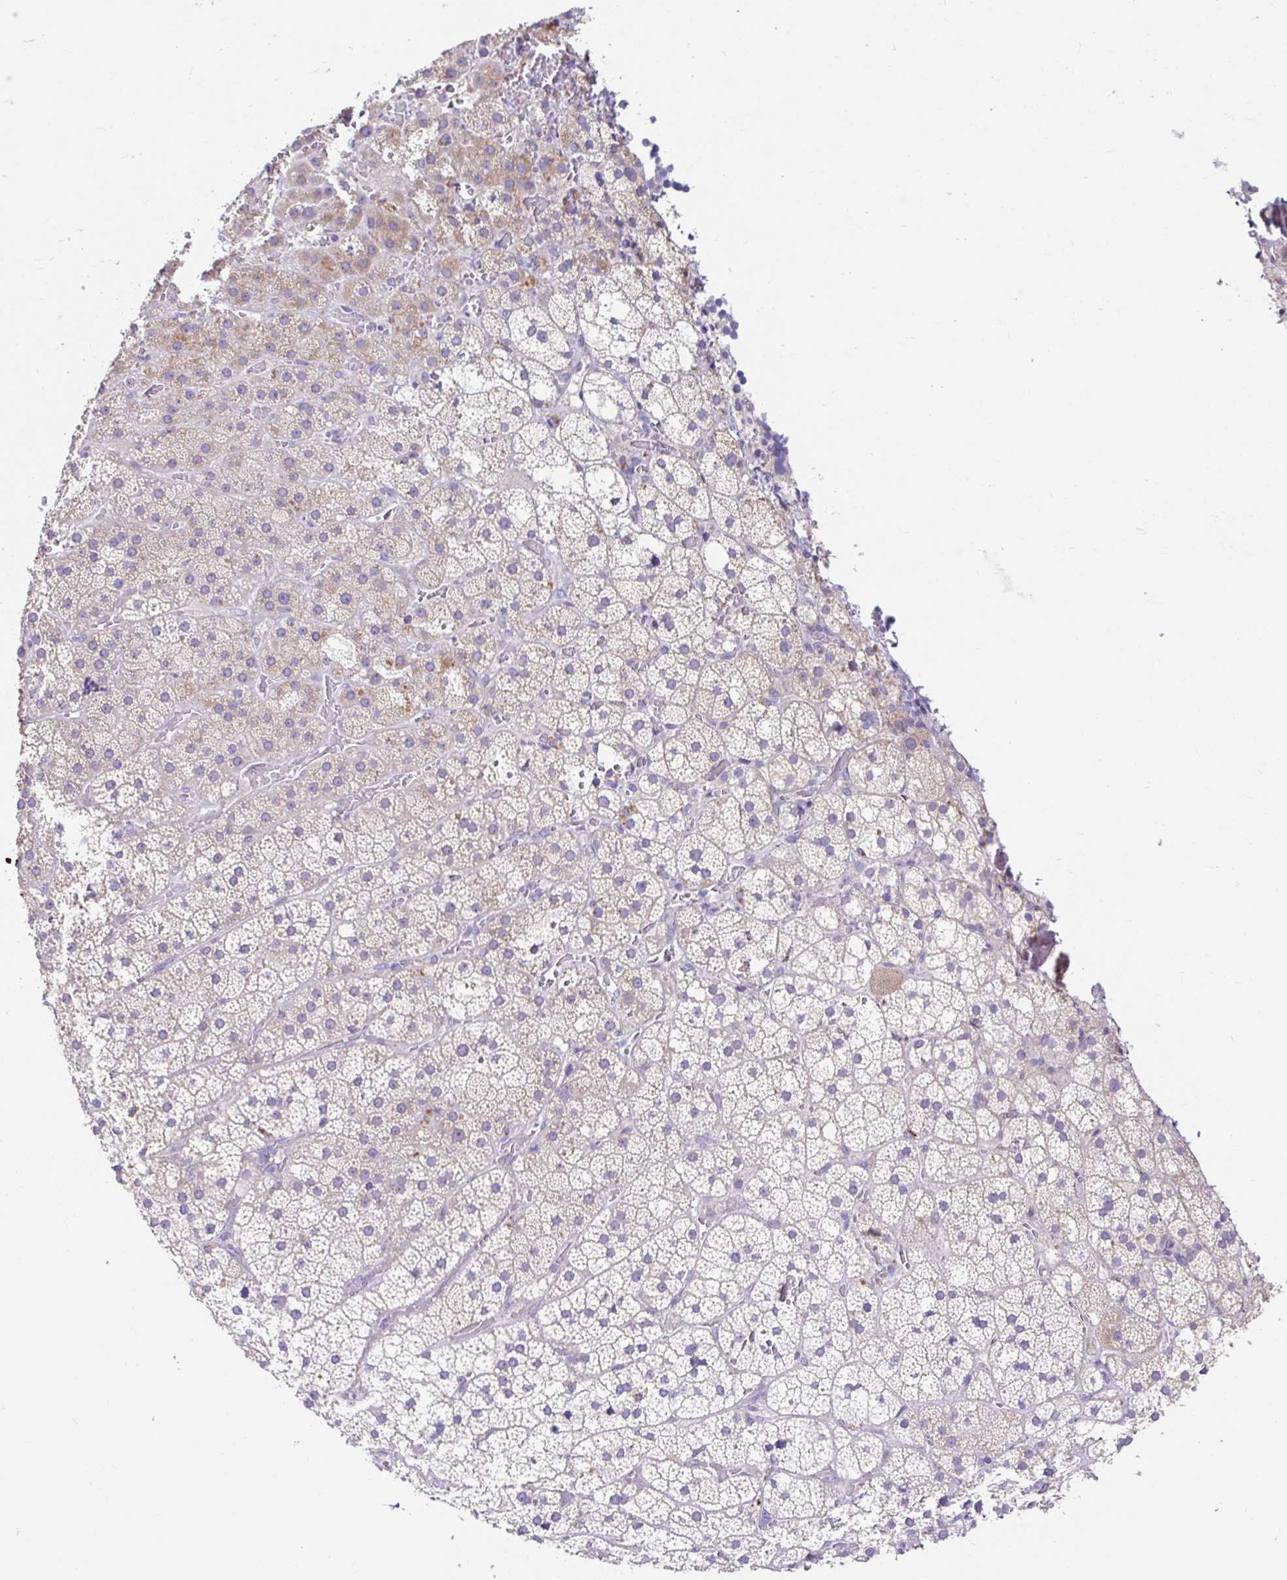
{"staining": {"intensity": "moderate", "quantity": "<25%", "location": "cytoplasmic/membranous"}, "tissue": "adrenal gland", "cell_type": "Glandular cells", "image_type": "normal", "snomed": [{"axis": "morphology", "description": "Normal tissue, NOS"}, {"axis": "topography", "description": "Adrenal gland"}], "caption": "Adrenal gland stained with IHC displays moderate cytoplasmic/membranous staining in approximately <25% of glandular cells. (DAB IHC with brightfield microscopy, high magnification).", "gene": "ZNF33A", "patient": {"sex": "male", "age": 53}}